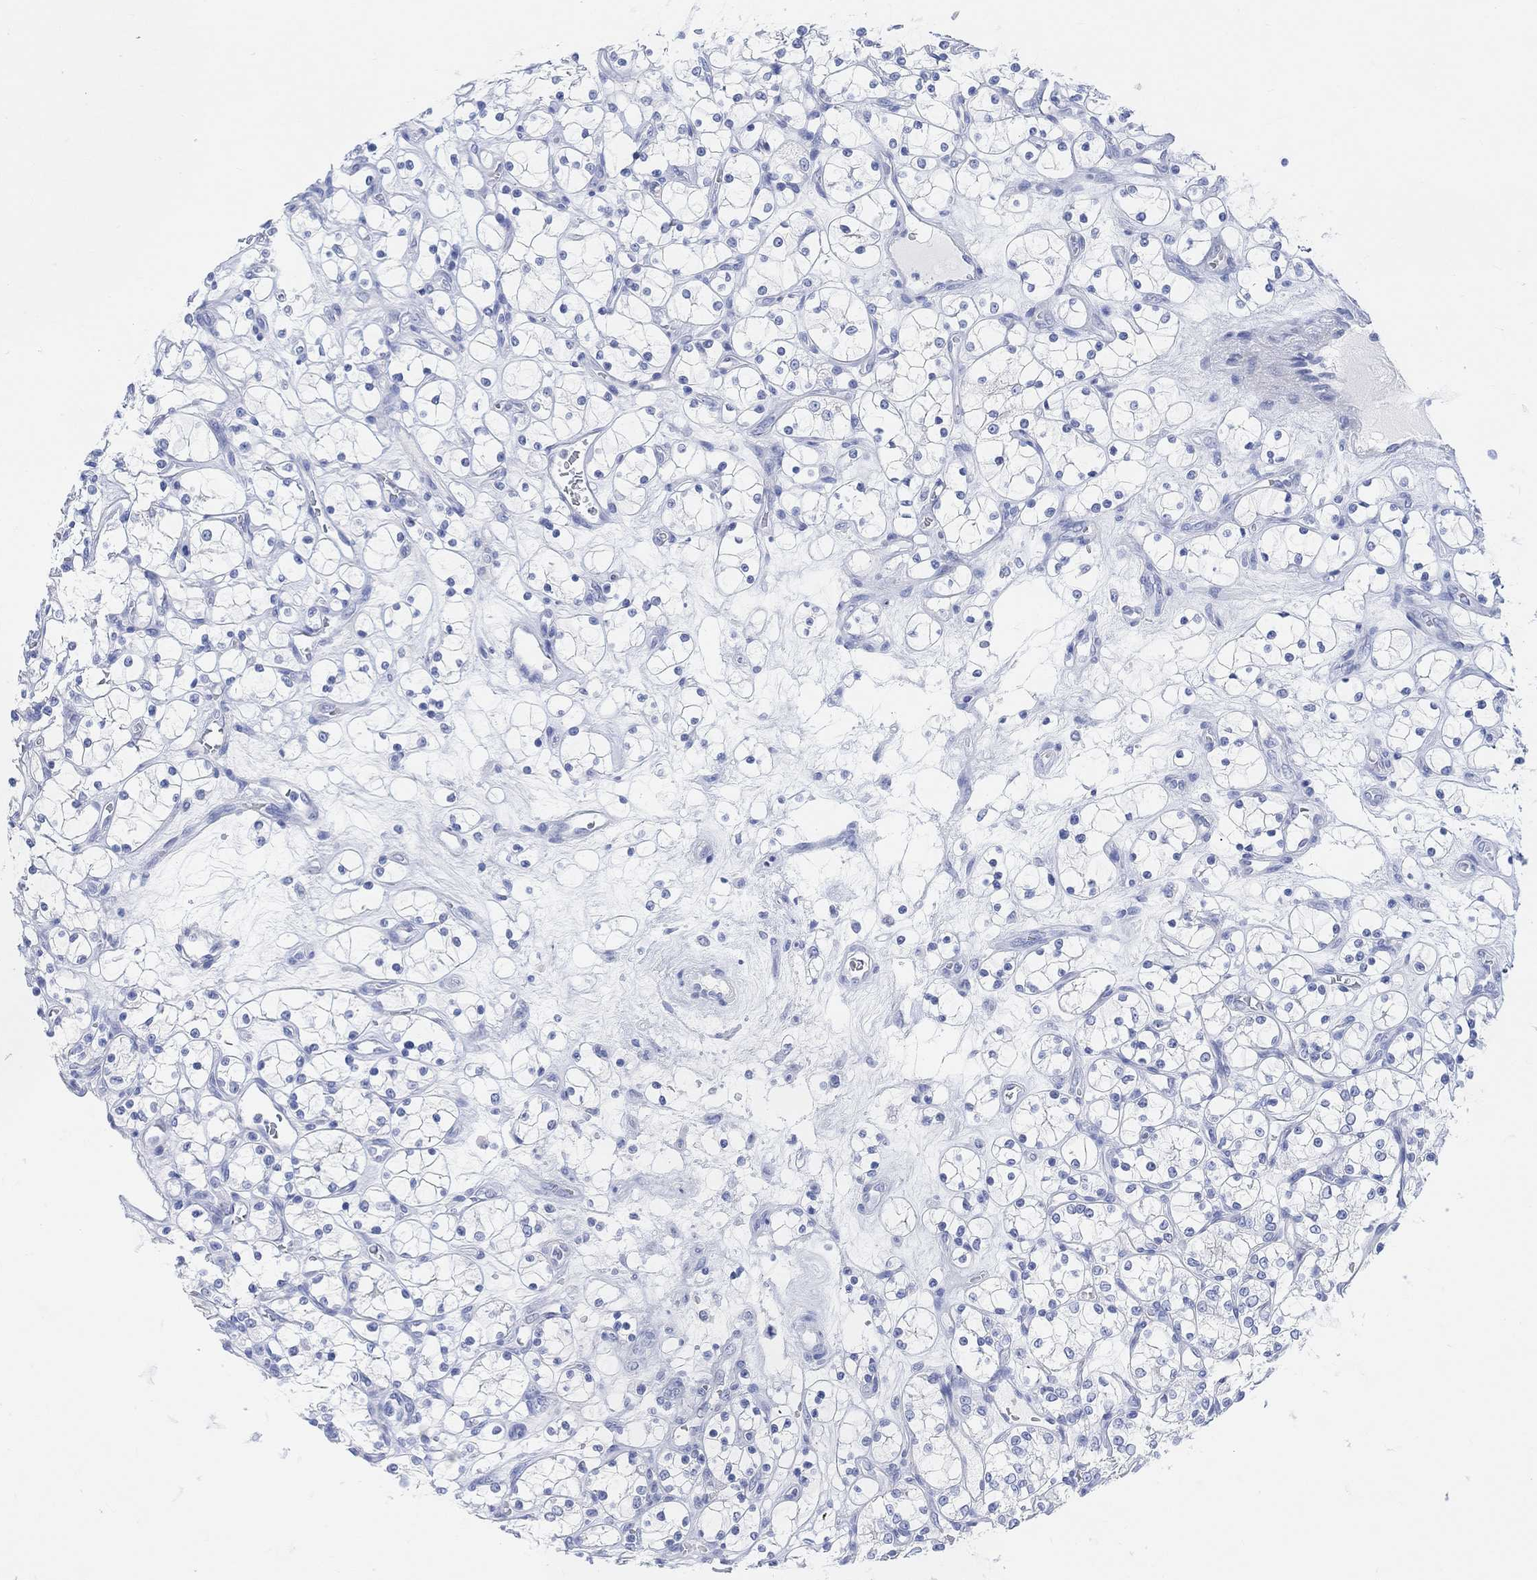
{"staining": {"intensity": "negative", "quantity": "none", "location": "none"}, "tissue": "renal cancer", "cell_type": "Tumor cells", "image_type": "cancer", "snomed": [{"axis": "morphology", "description": "Adenocarcinoma, NOS"}, {"axis": "topography", "description": "Kidney"}], "caption": "This is an immunohistochemistry micrograph of human adenocarcinoma (renal). There is no positivity in tumor cells.", "gene": "ENO4", "patient": {"sex": "female", "age": 69}}